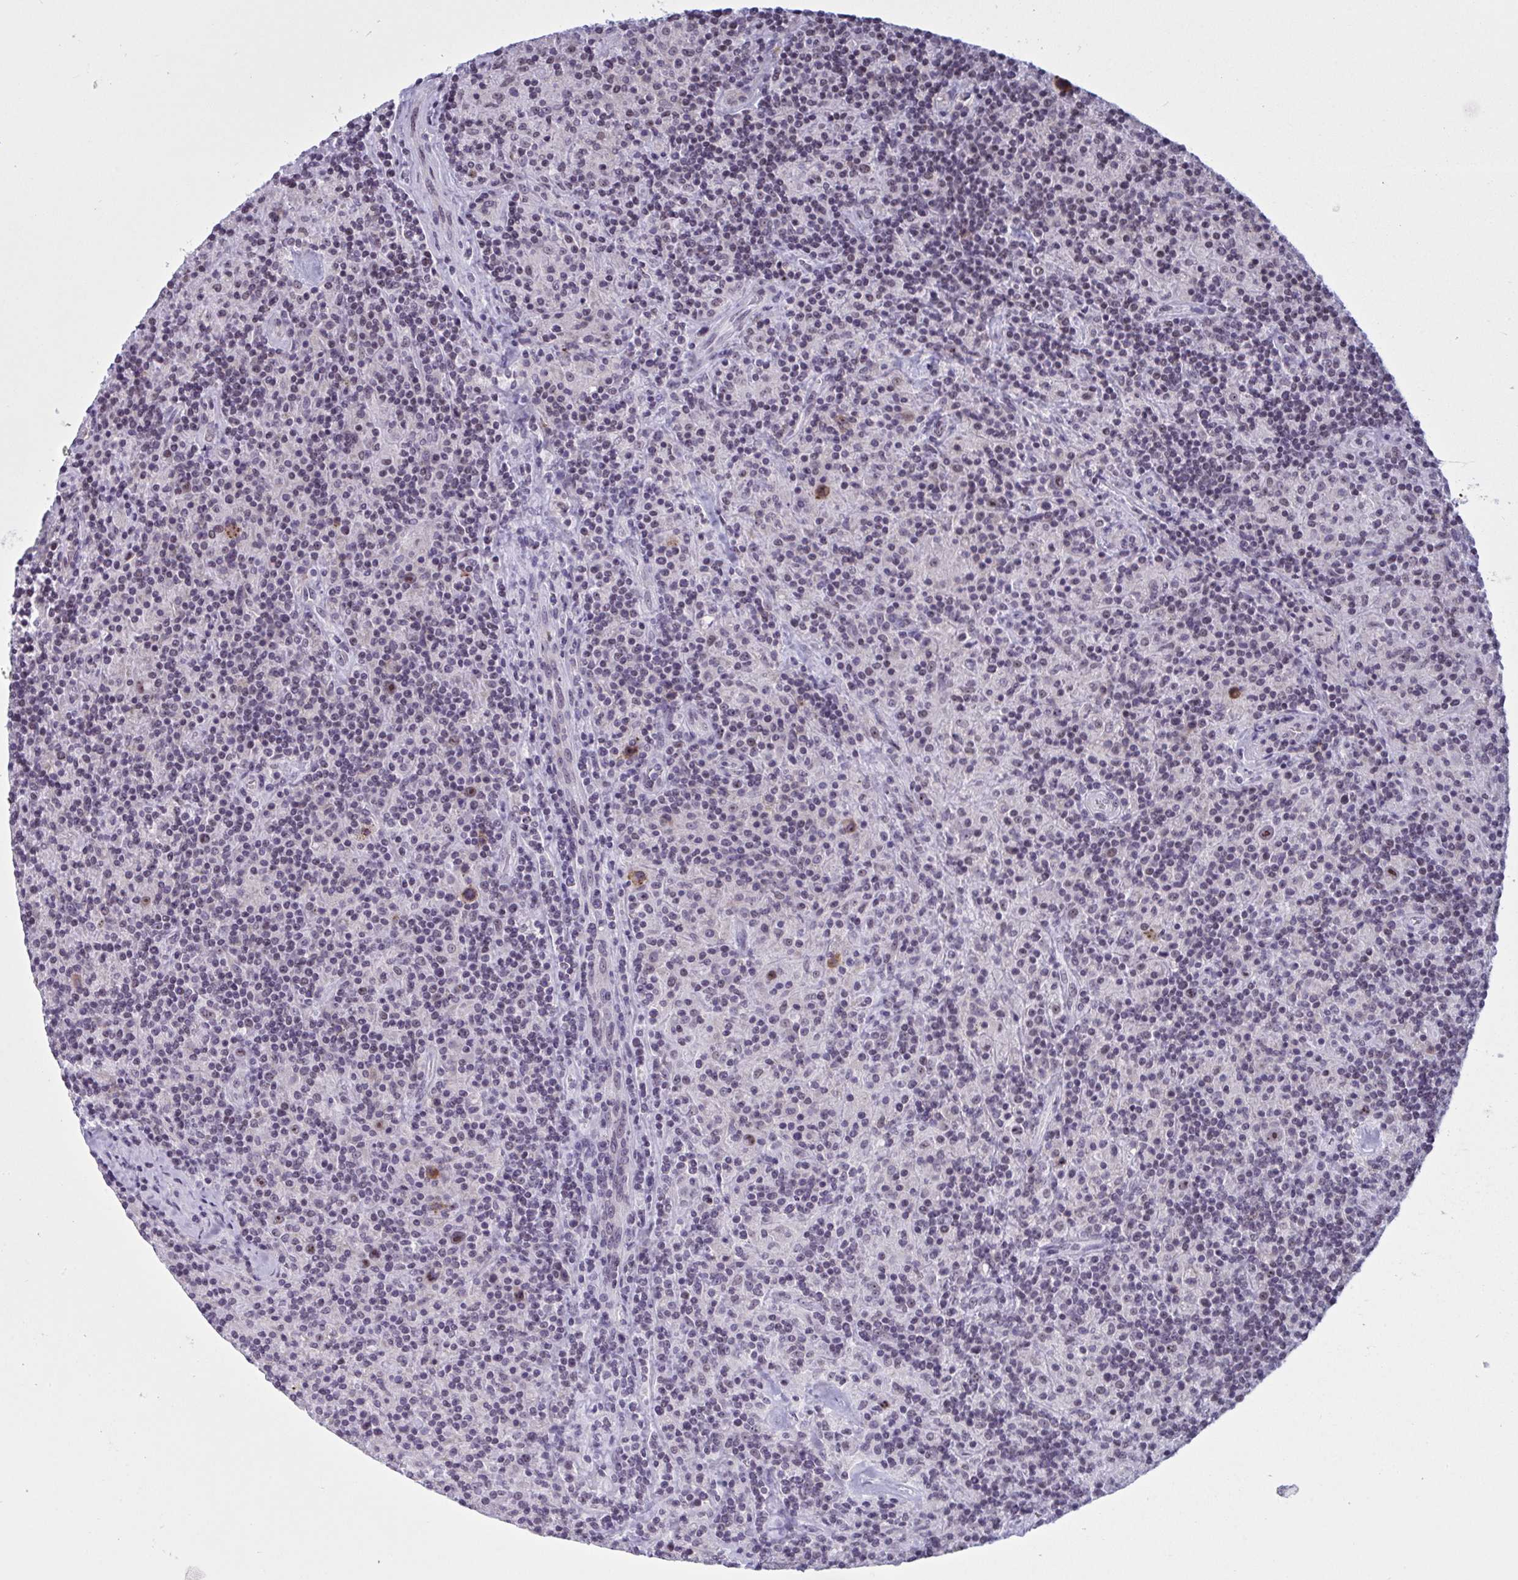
{"staining": {"intensity": "moderate", "quantity": ">75%", "location": "cytoplasmic/membranous,nuclear"}, "tissue": "lymphoma", "cell_type": "Tumor cells", "image_type": "cancer", "snomed": [{"axis": "morphology", "description": "Hodgkin's disease, NOS"}, {"axis": "topography", "description": "Lymph node"}], "caption": "An immunohistochemistry micrograph of tumor tissue is shown. Protein staining in brown shows moderate cytoplasmic/membranous and nuclear positivity in lymphoma within tumor cells.", "gene": "TGM6", "patient": {"sex": "male", "age": 70}}